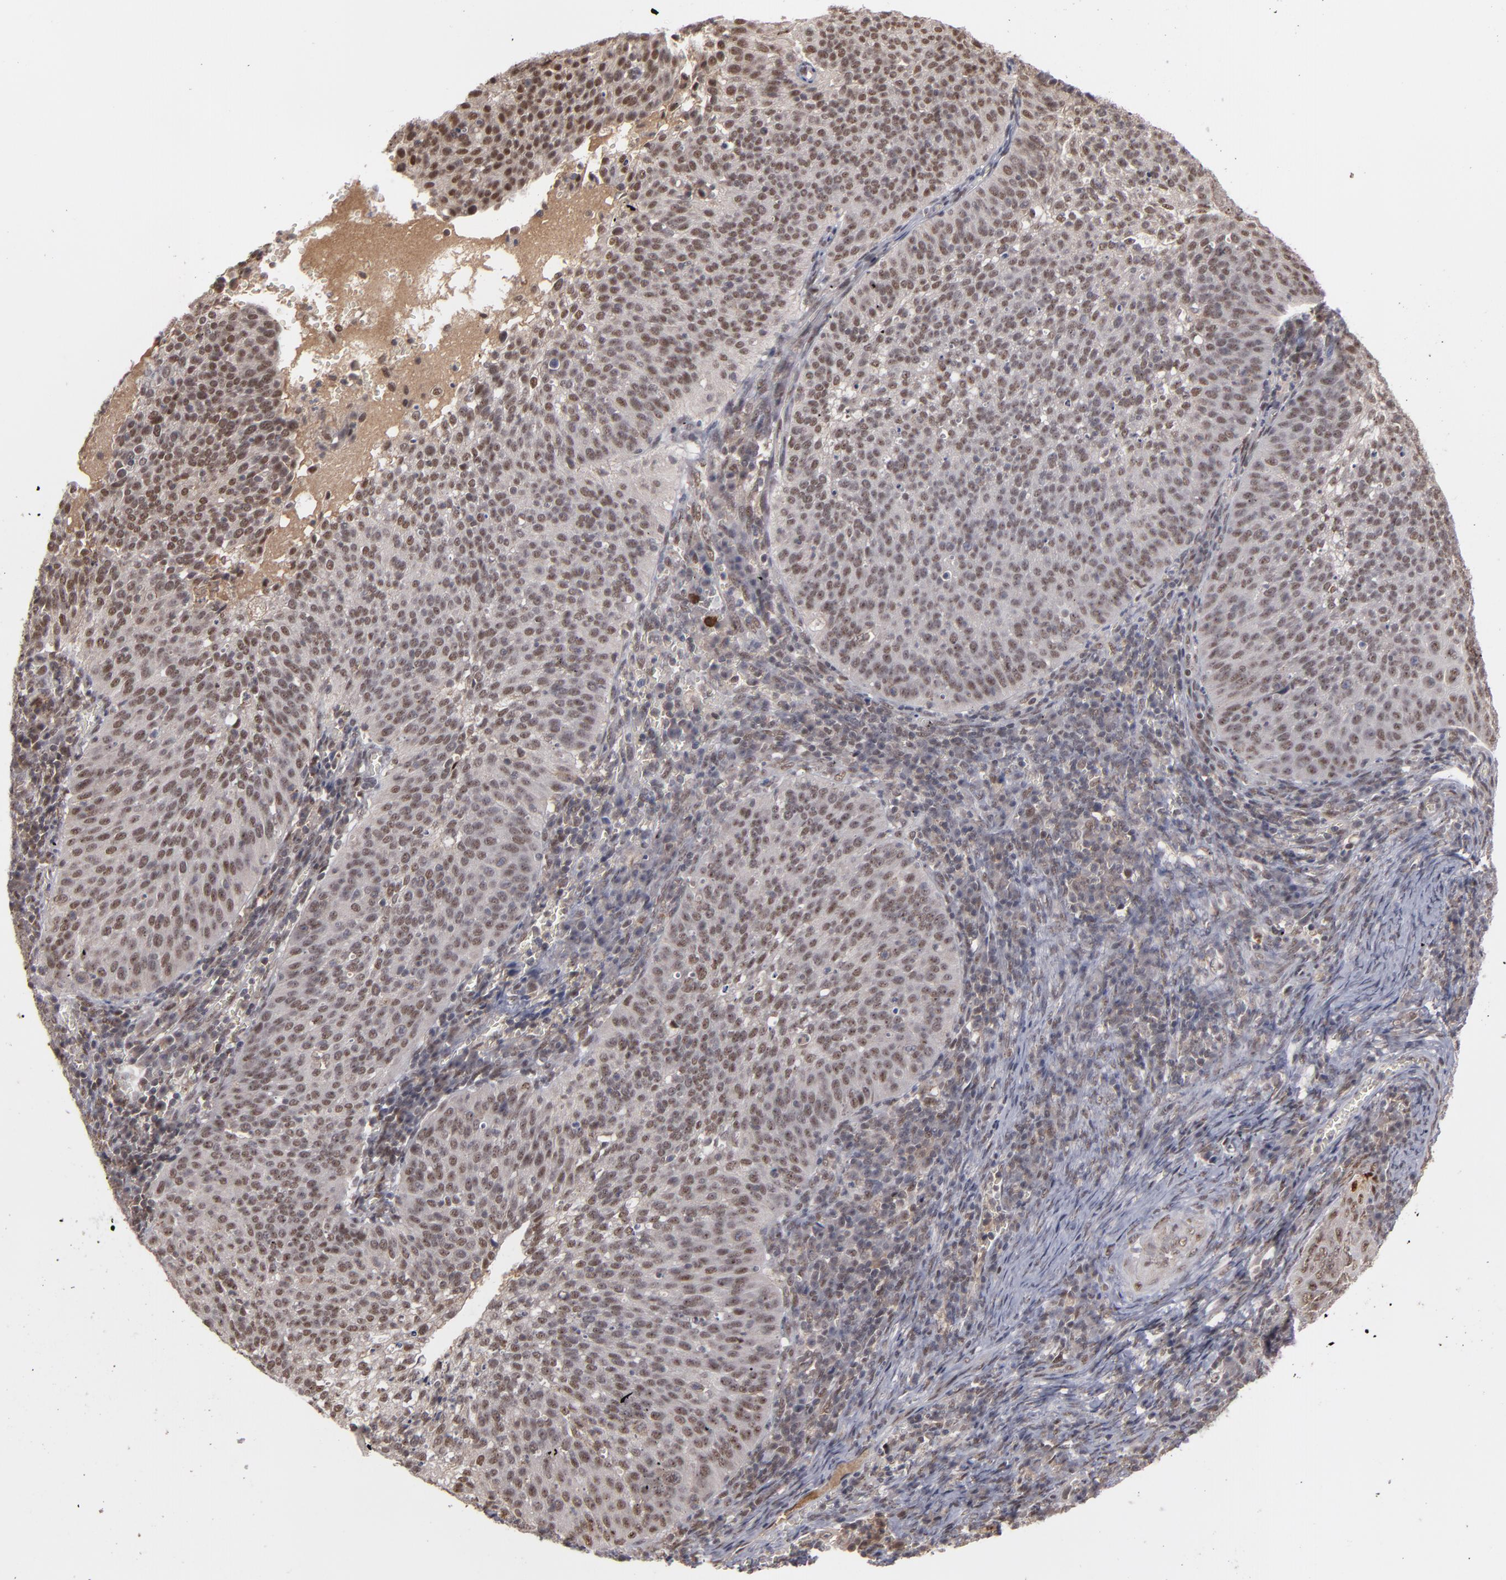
{"staining": {"intensity": "moderate", "quantity": ">75%", "location": "nuclear"}, "tissue": "cervical cancer", "cell_type": "Tumor cells", "image_type": "cancer", "snomed": [{"axis": "morphology", "description": "Squamous cell carcinoma, NOS"}, {"axis": "topography", "description": "Cervix"}], "caption": "Tumor cells reveal medium levels of moderate nuclear positivity in approximately >75% of cells in human squamous cell carcinoma (cervical).", "gene": "ZNF234", "patient": {"sex": "female", "age": 39}}